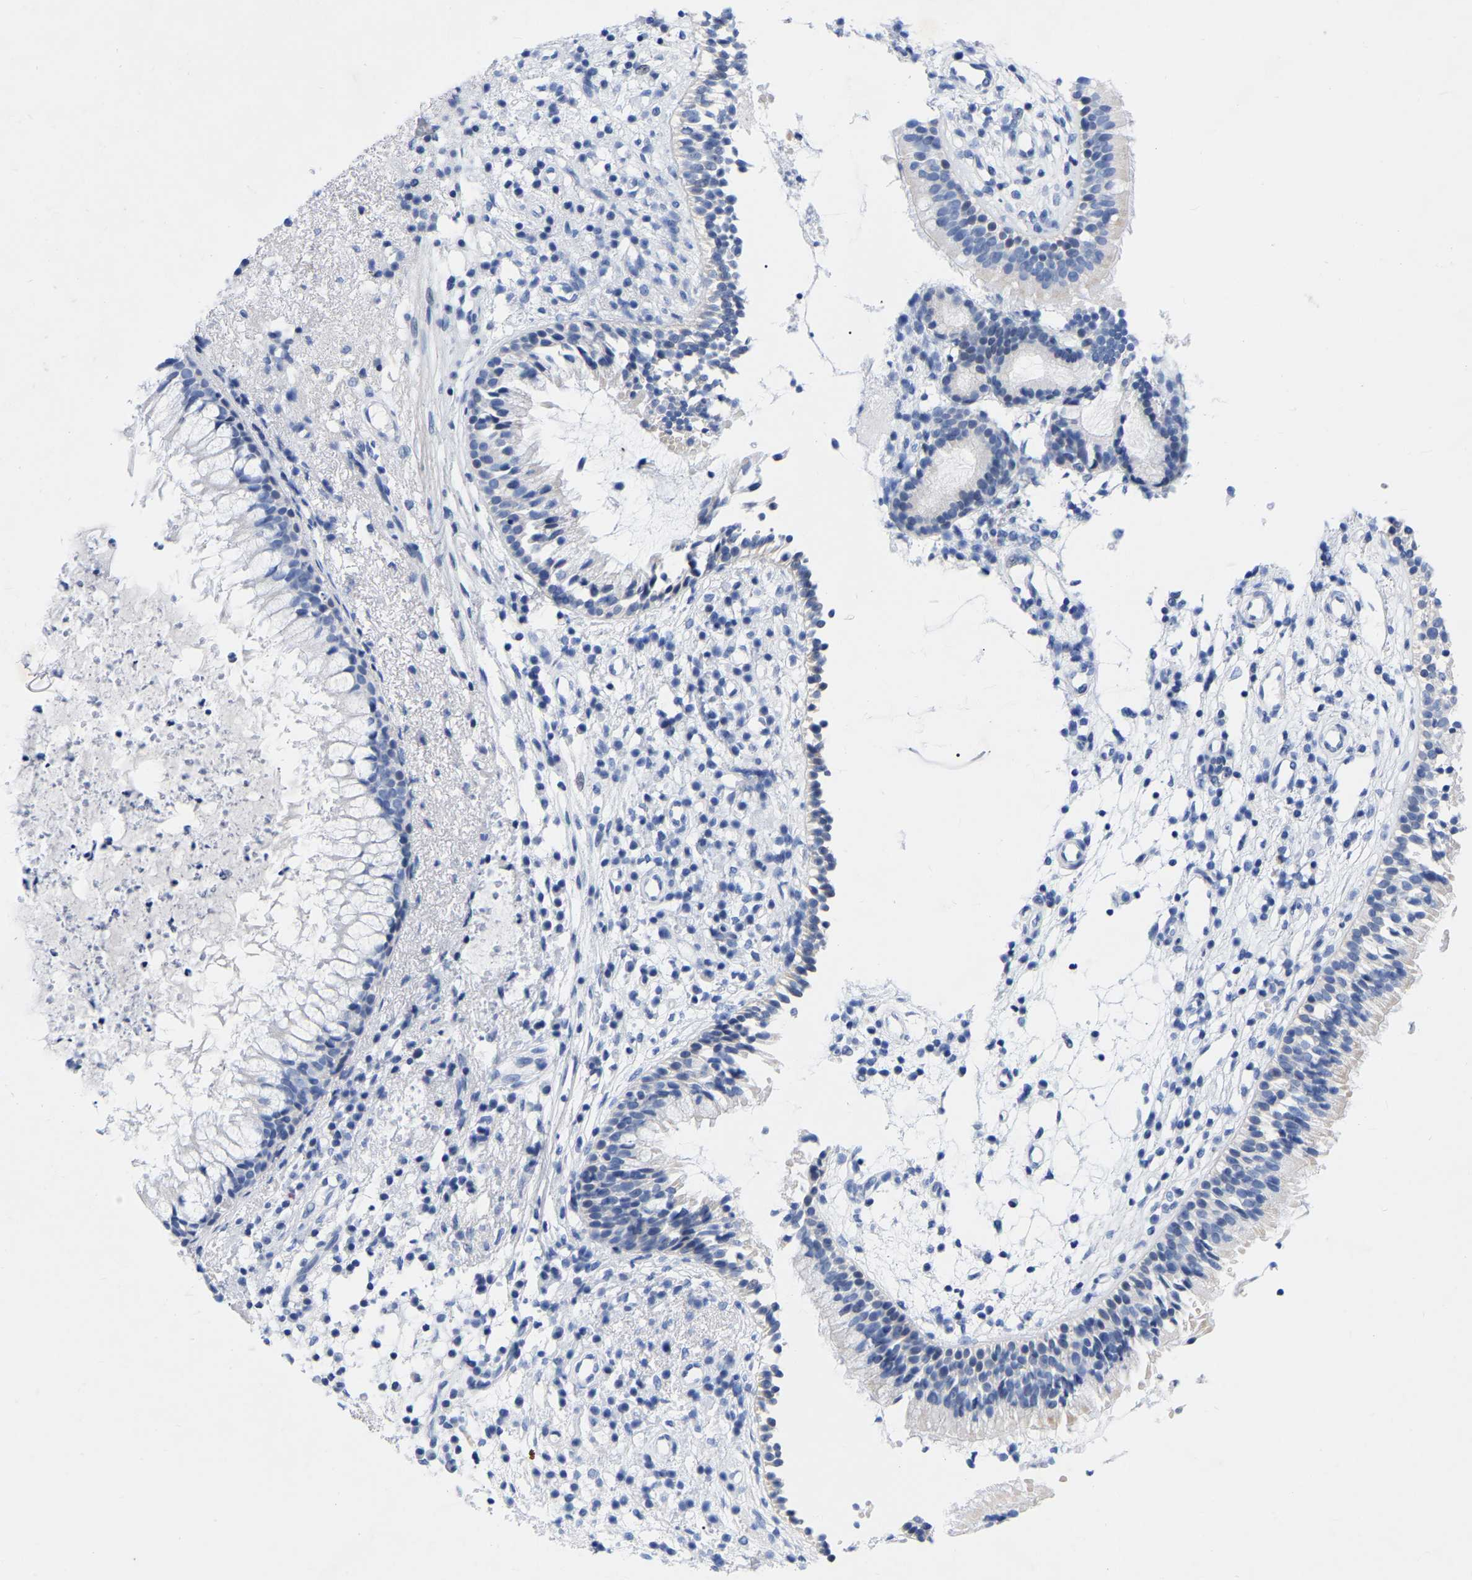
{"staining": {"intensity": "negative", "quantity": "none", "location": "none"}, "tissue": "nasopharynx", "cell_type": "Respiratory epithelial cells", "image_type": "normal", "snomed": [{"axis": "morphology", "description": "Normal tissue, NOS"}, {"axis": "topography", "description": "Nasopharynx"}], "caption": "DAB immunohistochemical staining of benign nasopharynx demonstrates no significant expression in respiratory epithelial cells.", "gene": "ZNF629", "patient": {"sex": "male", "age": 21}}